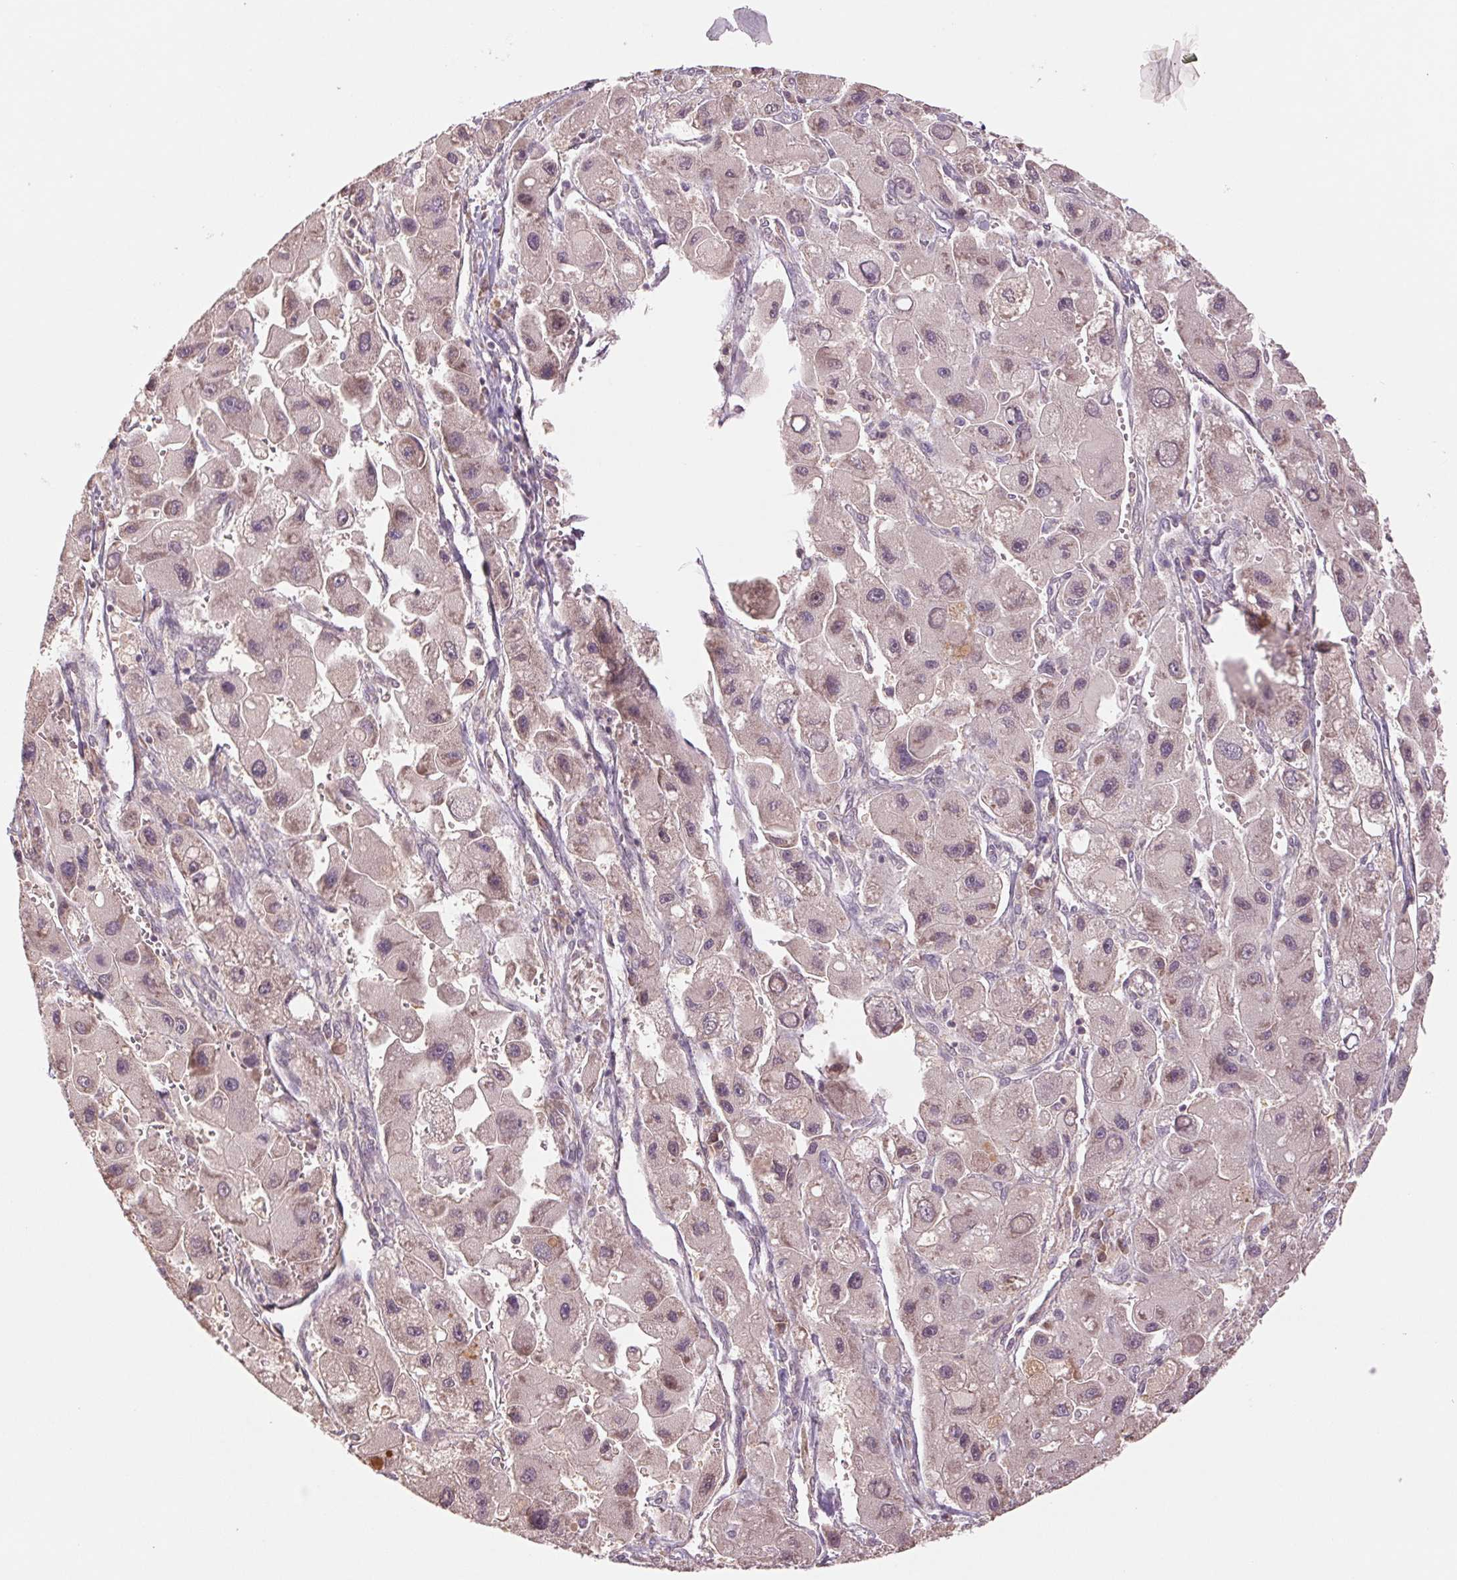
{"staining": {"intensity": "weak", "quantity": "<25%", "location": "cytoplasmic/membranous"}, "tissue": "liver cancer", "cell_type": "Tumor cells", "image_type": "cancer", "snomed": [{"axis": "morphology", "description": "Carcinoma, Hepatocellular, NOS"}, {"axis": "topography", "description": "Liver"}], "caption": "A high-resolution photomicrograph shows immunohistochemistry (IHC) staining of liver hepatocellular carcinoma, which shows no significant expression in tumor cells.", "gene": "PPIA", "patient": {"sex": "male", "age": 24}}